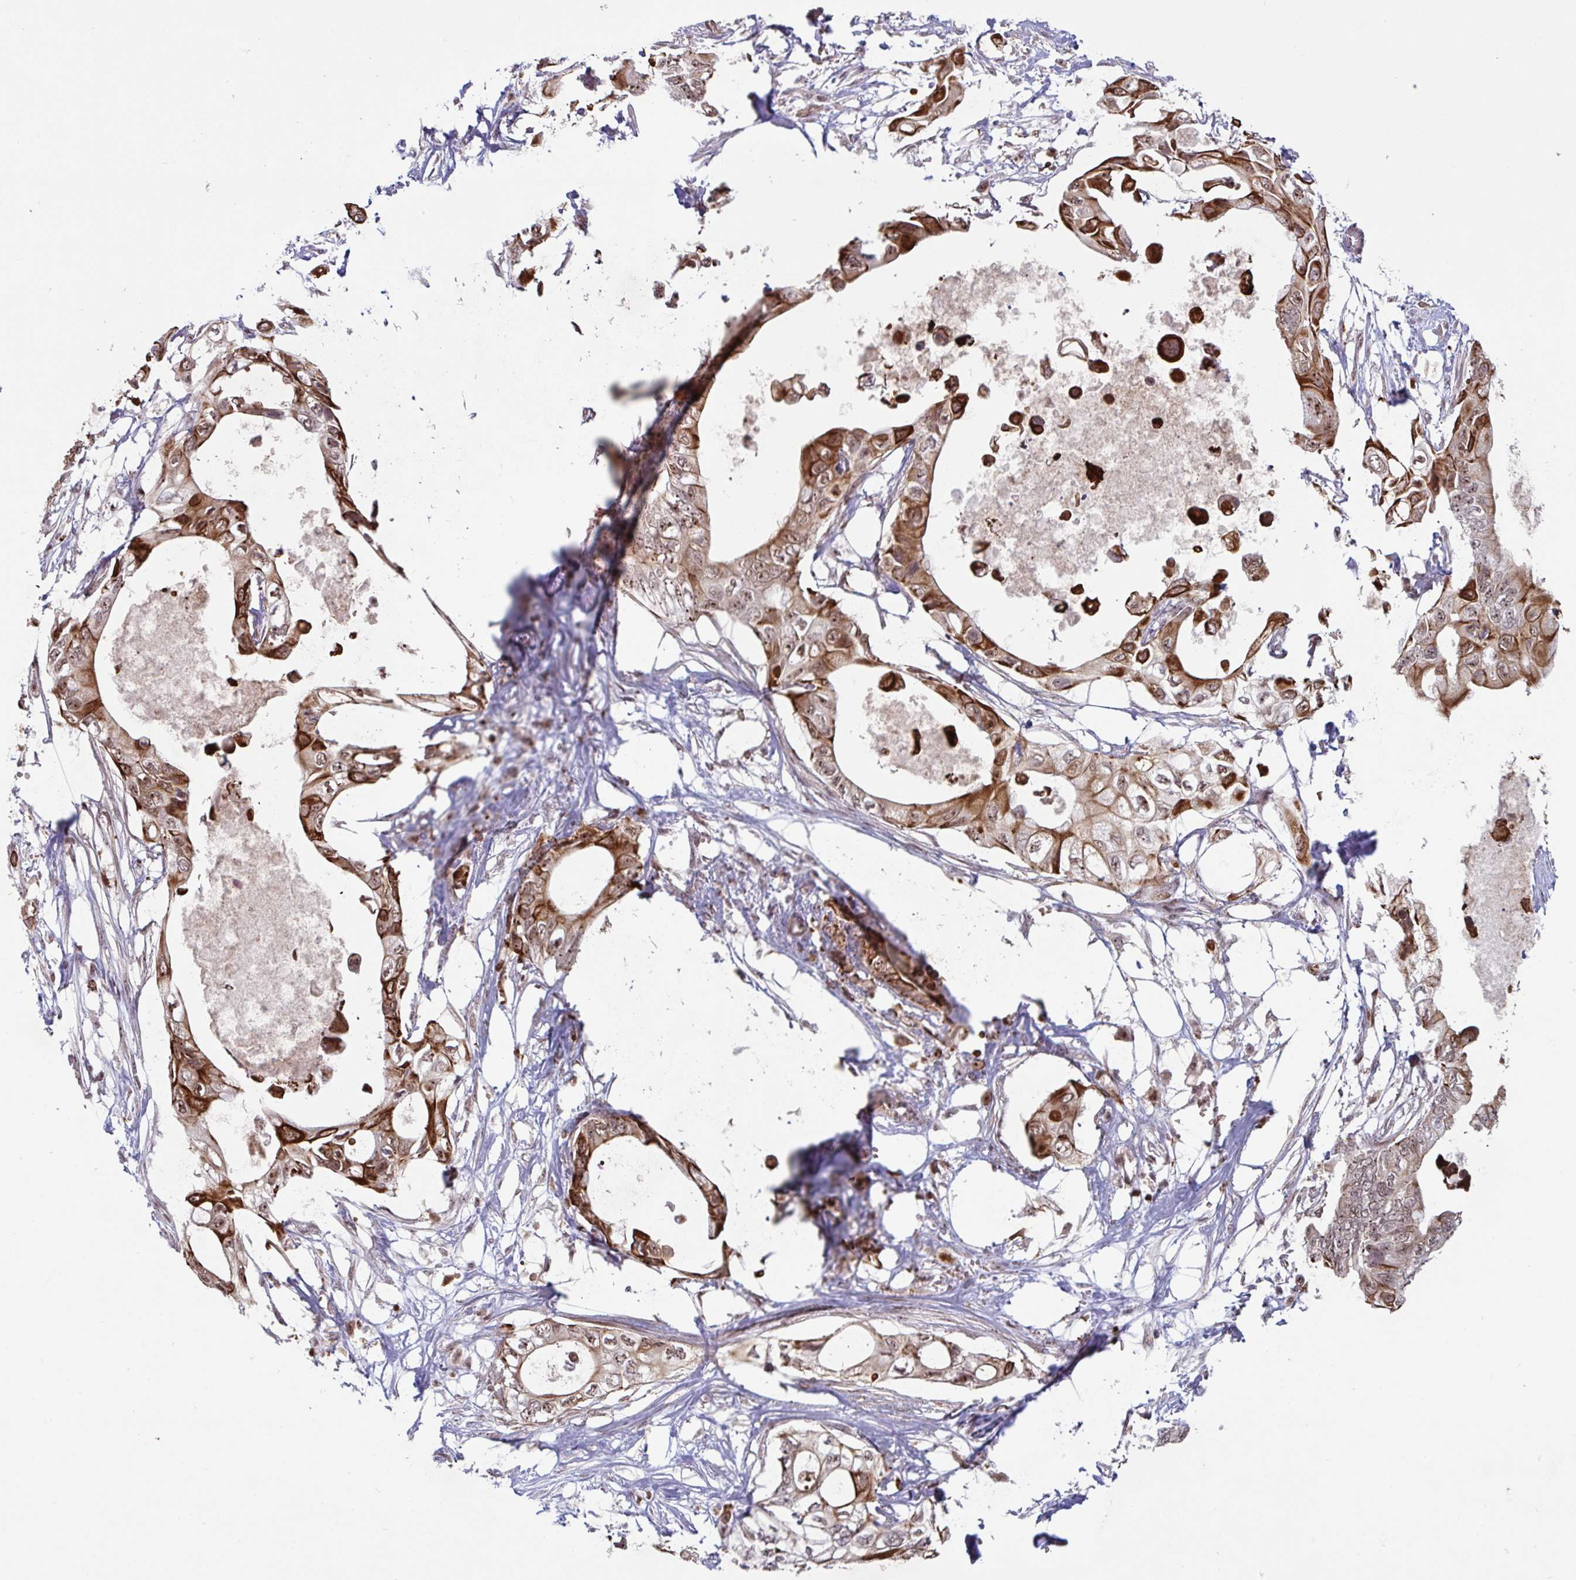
{"staining": {"intensity": "strong", "quantity": ">75%", "location": "cytoplasmic/membranous,nuclear"}, "tissue": "pancreatic cancer", "cell_type": "Tumor cells", "image_type": "cancer", "snomed": [{"axis": "morphology", "description": "Adenocarcinoma, NOS"}, {"axis": "topography", "description": "Pancreas"}], "caption": "Pancreatic adenocarcinoma was stained to show a protein in brown. There is high levels of strong cytoplasmic/membranous and nuclear staining in approximately >75% of tumor cells. (Stains: DAB (3,3'-diaminobenzidine) in brown, nuclei in blue, Microscopy: brightfield microscopy at high magnification).", "gene": "NLRP13", "patient": {"sex": "female", "age": 63}}